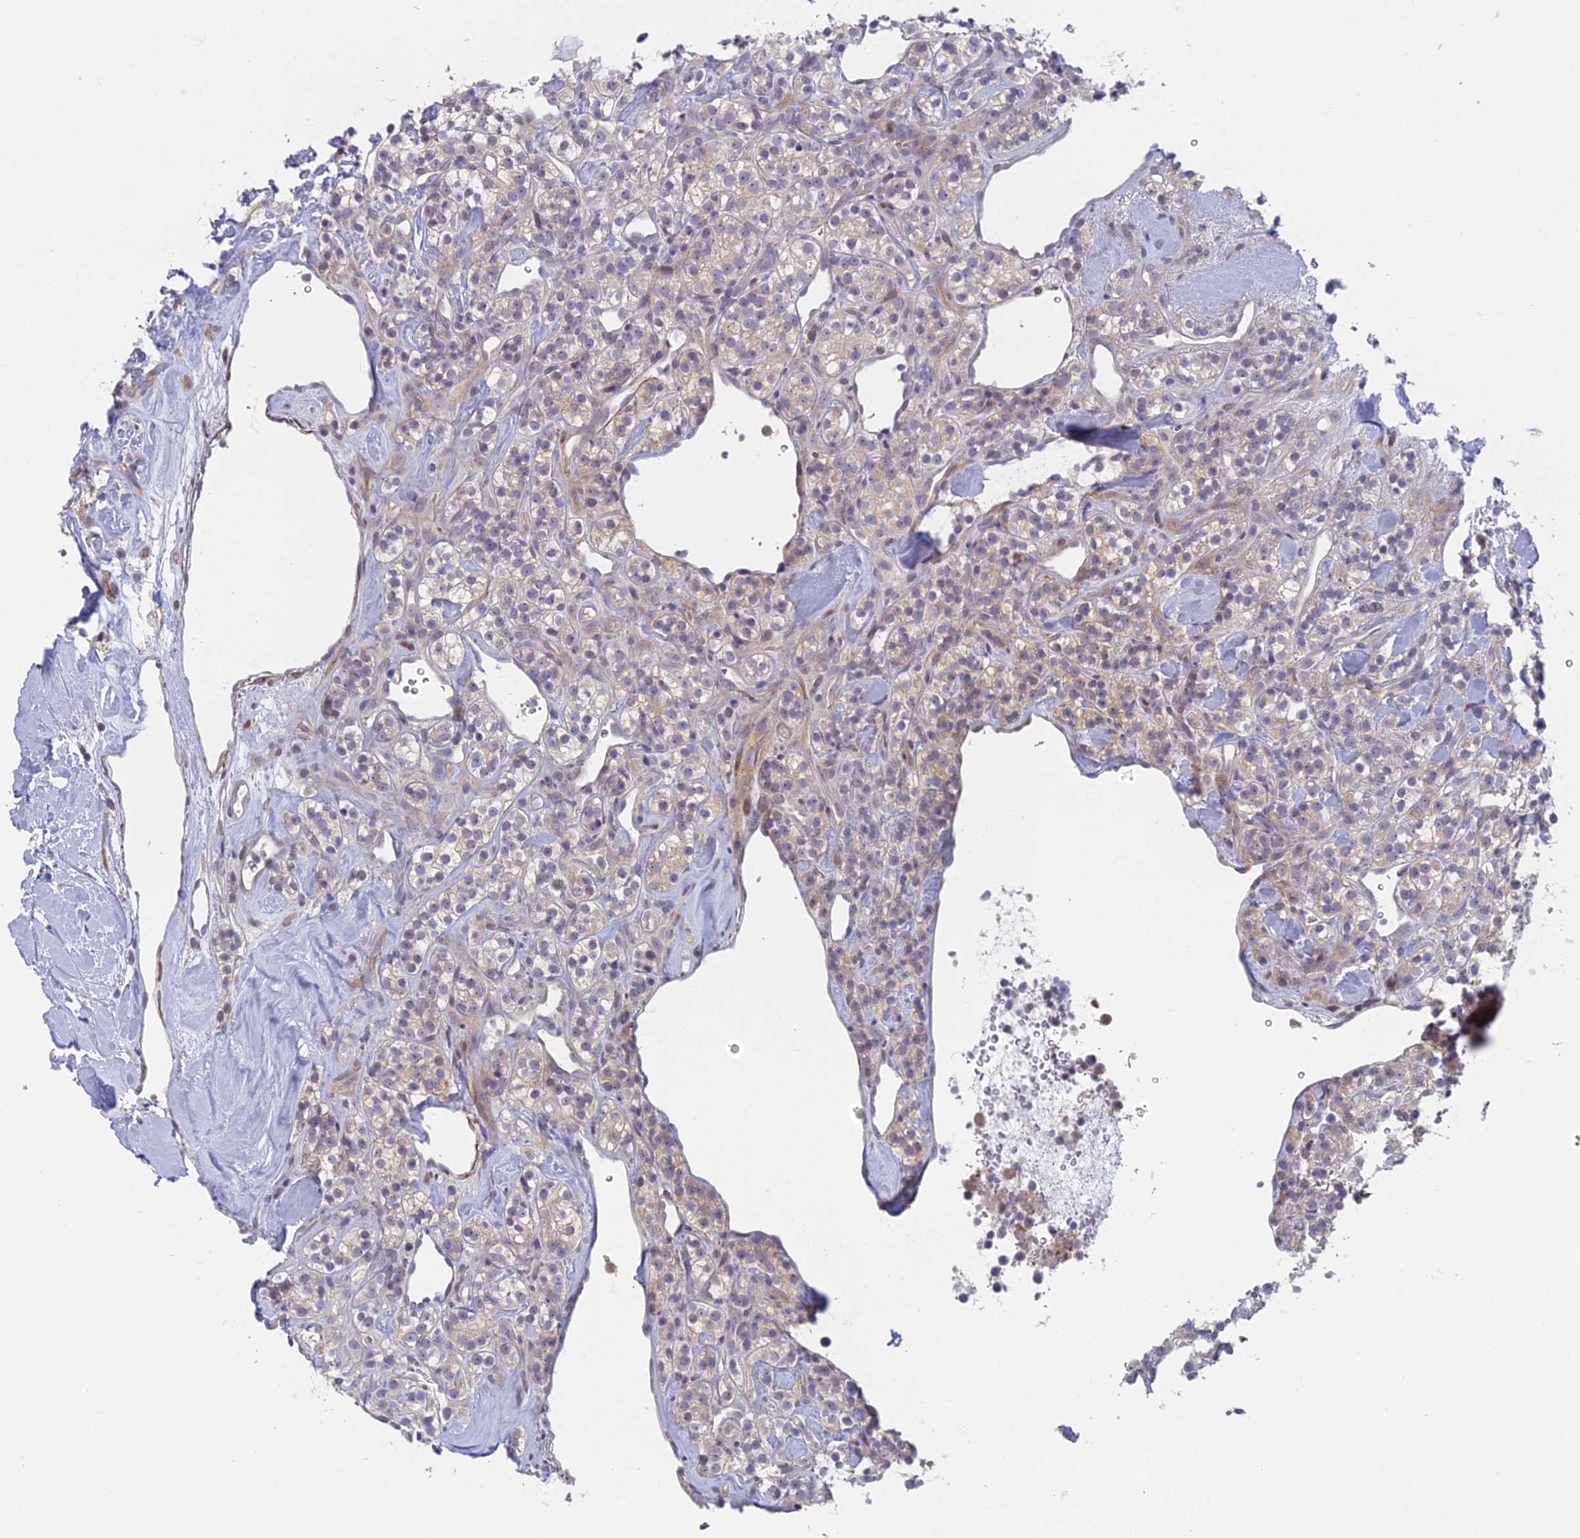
{"staining": {"intensity": "negative", "quantity": "none", "location": "none"}, "tissue": "renal cancer", "cell_type": "Tumor cells", "image_type": "cancer", "snomed": [{"axis": "morphology", "description": "Adenocarcinoma, NOS"}, {"axis": "topography", "description": "Kidney"}], "caption": "Immunohistochemical staining of human adenocarcinoma (renal) displays no significant expression in tumor cells. Brightfield microscopy of IHC stained with DAB (3,3'-diaminobenzidine) (brown) and hematoxylin (blue), captured at high magnification.", "gene": "PPP1R26", "patient": {"sex": "male", "age": 77}}